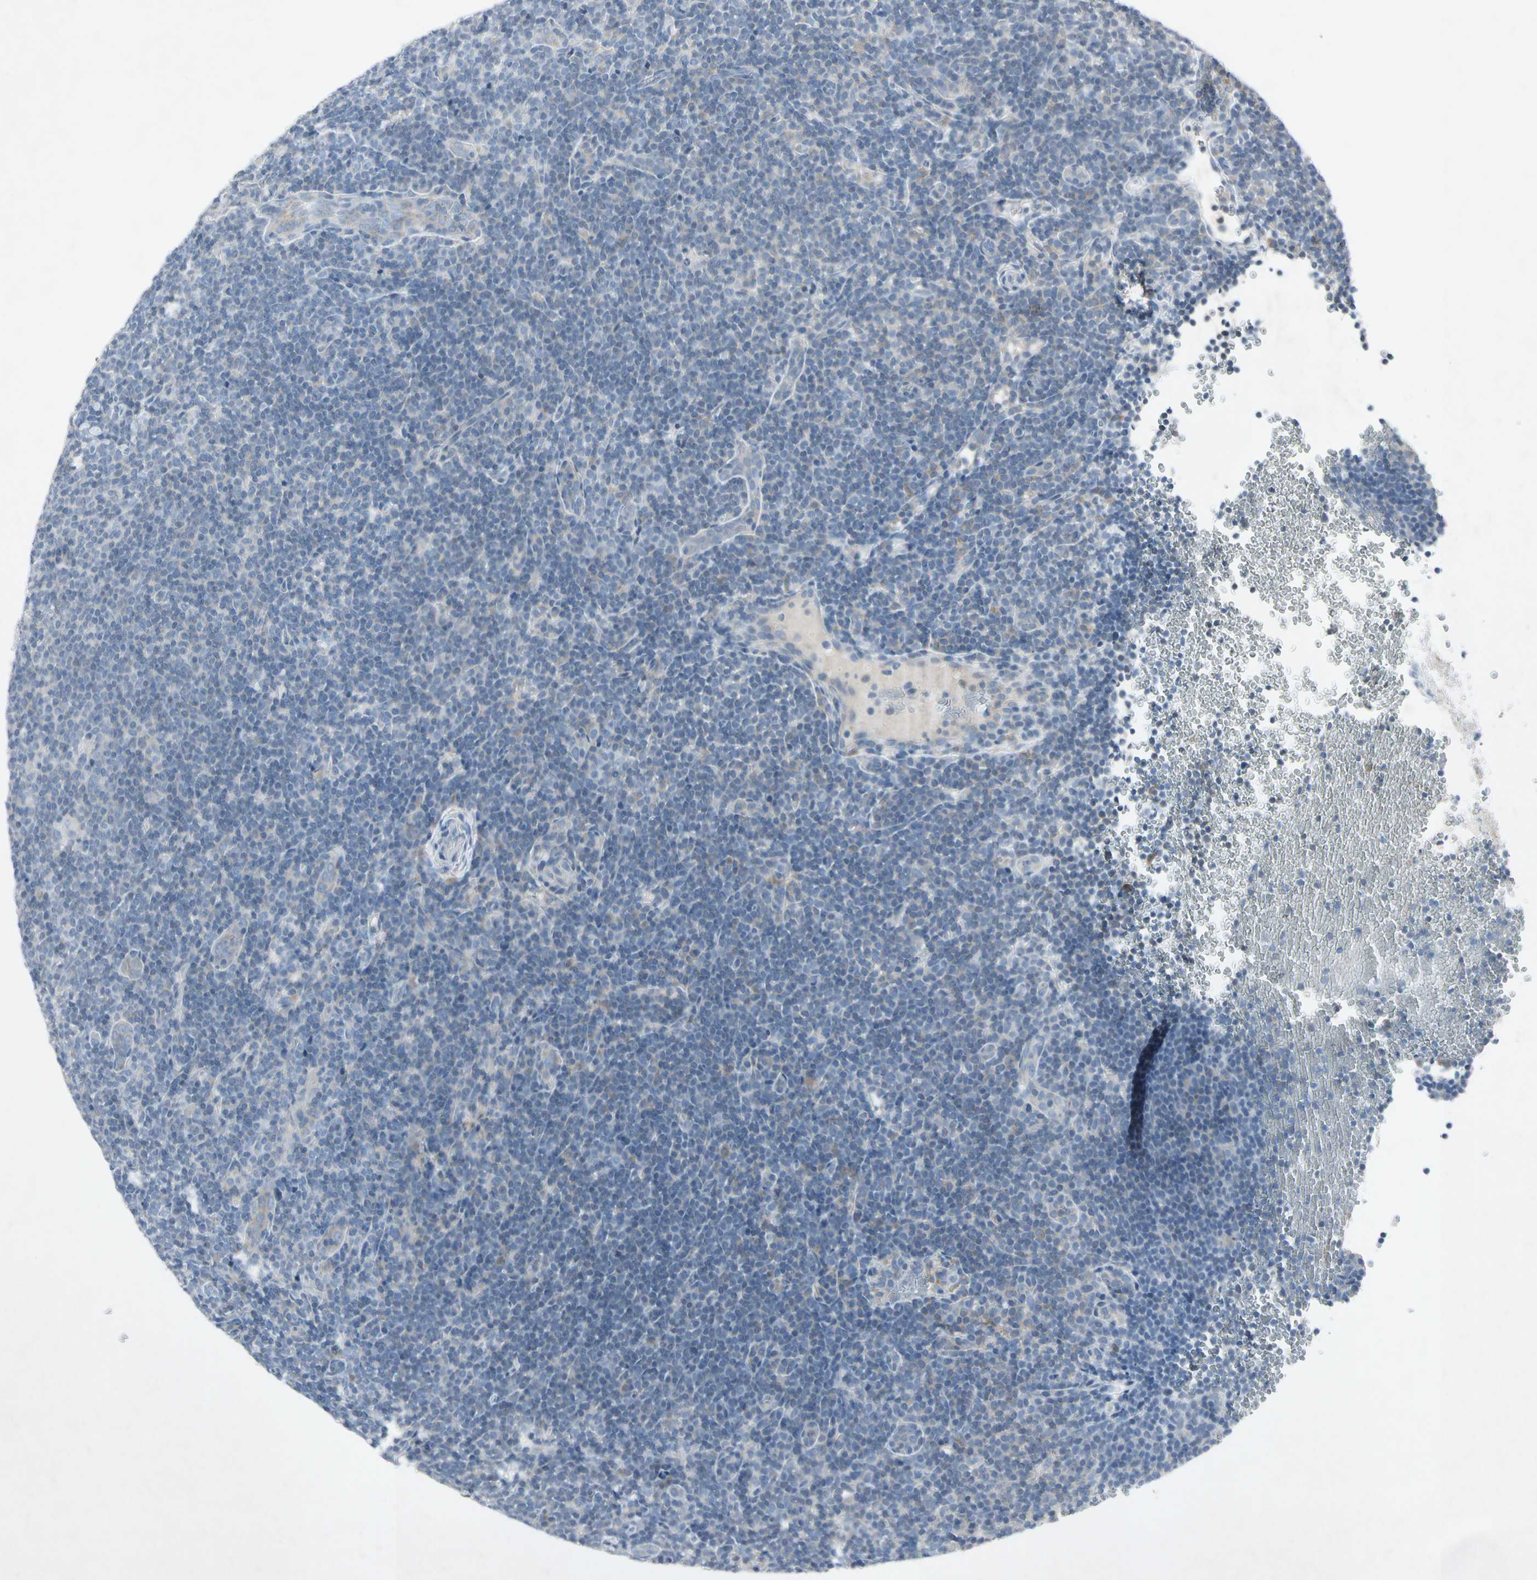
{"staining": {"intensity": "negative", "quantity": "none", "location": "none"}, "tissue": "lymphoma", "cell_type": "Tumor cells", "image_type": "cancer", "snomed": [{"axis": "morphology", "description": "Hodgkin's disease, NOS"}, {"axis": "topography", "description": "Lymph node"}], "caption": "A high-resolution histopathology image shows immunohistochemistry (IHC) staining of lymphoma, which demonstrates no significant expression in tumor cells.", "gene": "TEK", "patient": {"sex": "female", "age": 57}}